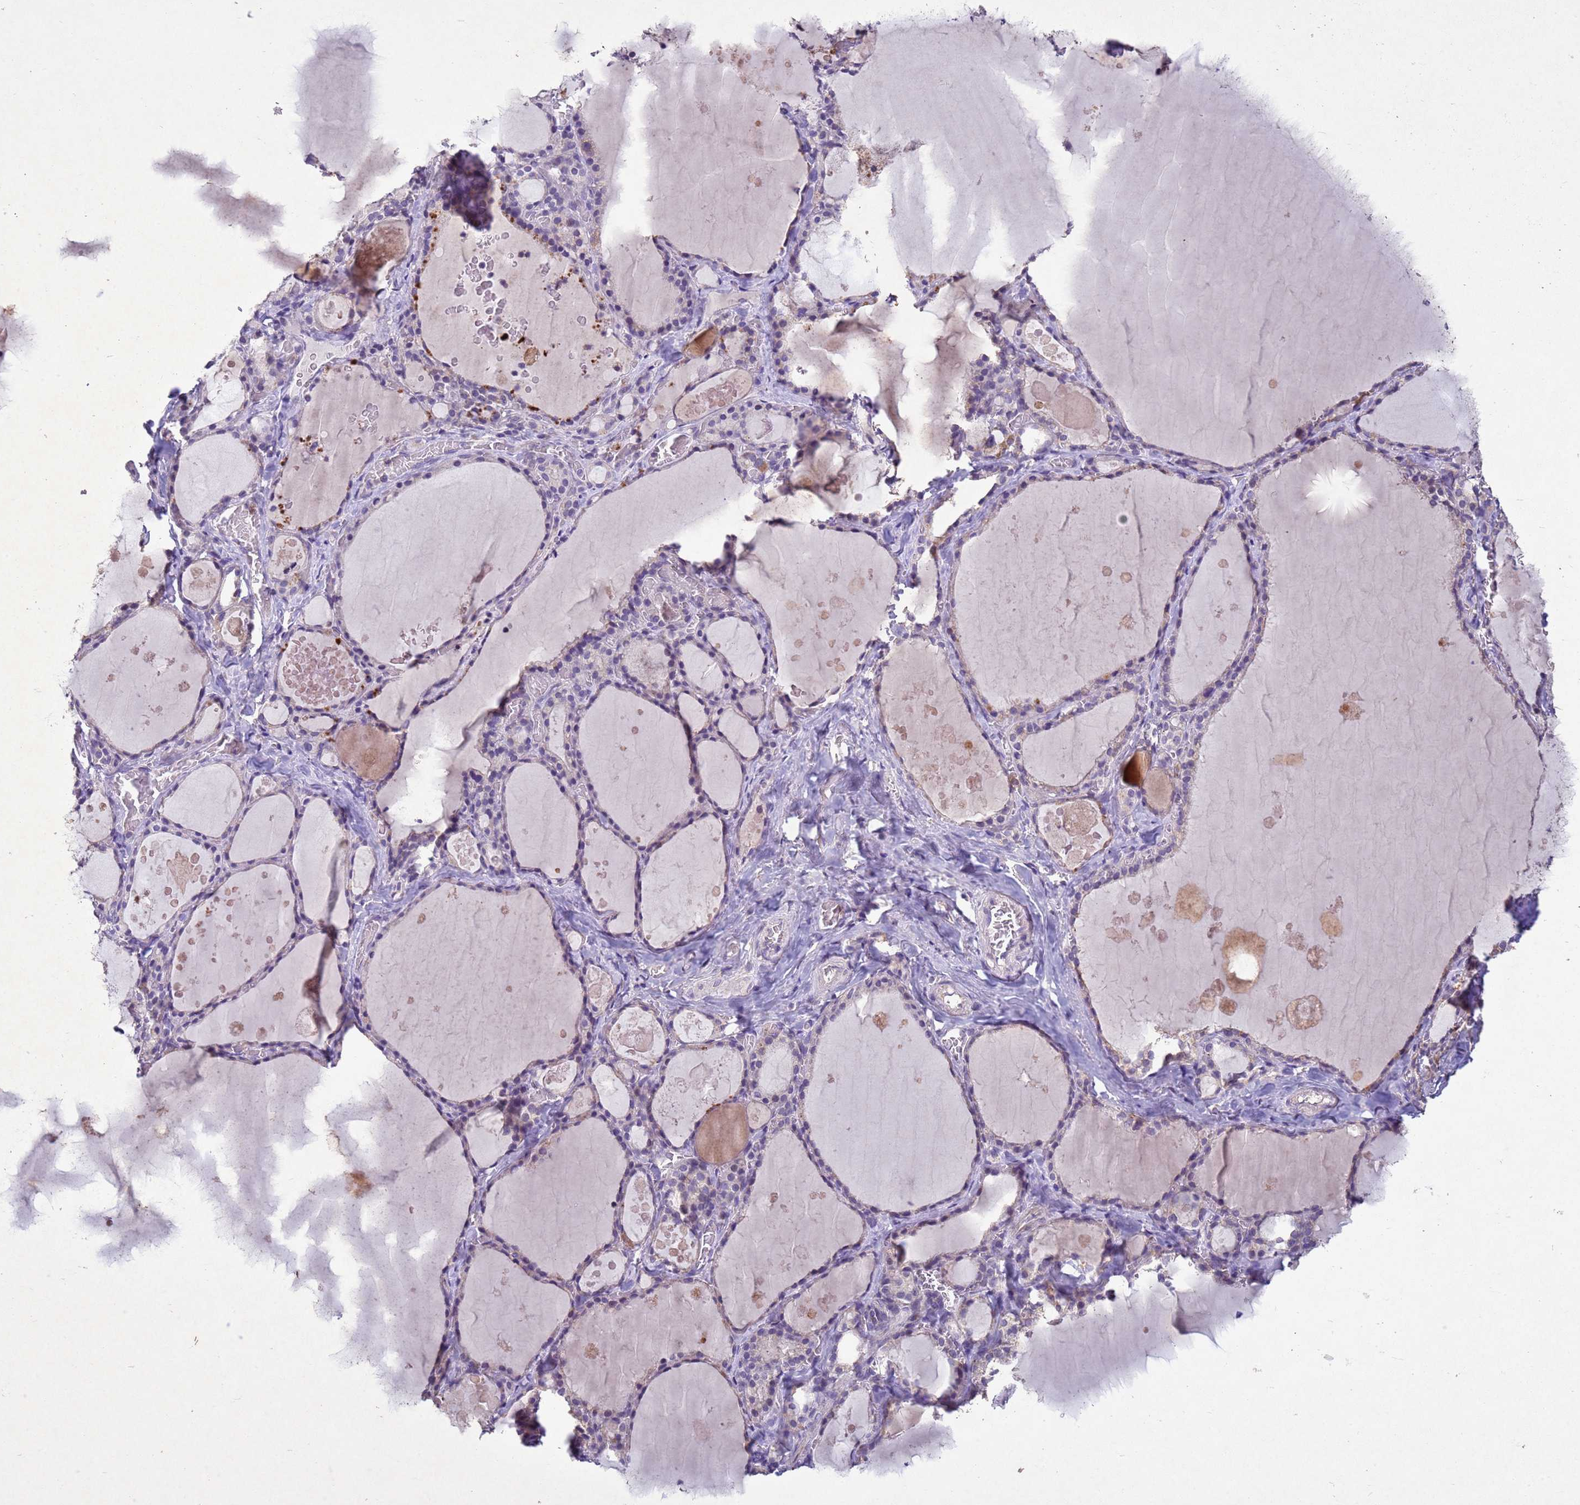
{"staining": {"intensity": "negative", "quantity": "none", "location": "none"}, "tissue": "thyroid gland", "cell_type": "Glandular cells", "image_type": "normal", "snomed": [{"axis": "morphology", "description": "Normal tissue, NOS"}, {"axis": "topography", "description": "Thyroid gland"}], "caption": "The image reveals no staining of glandular cells in normal thyroid gland.", "gene": "NLRP11", "patient": {"sex": "male", "age": 56}}